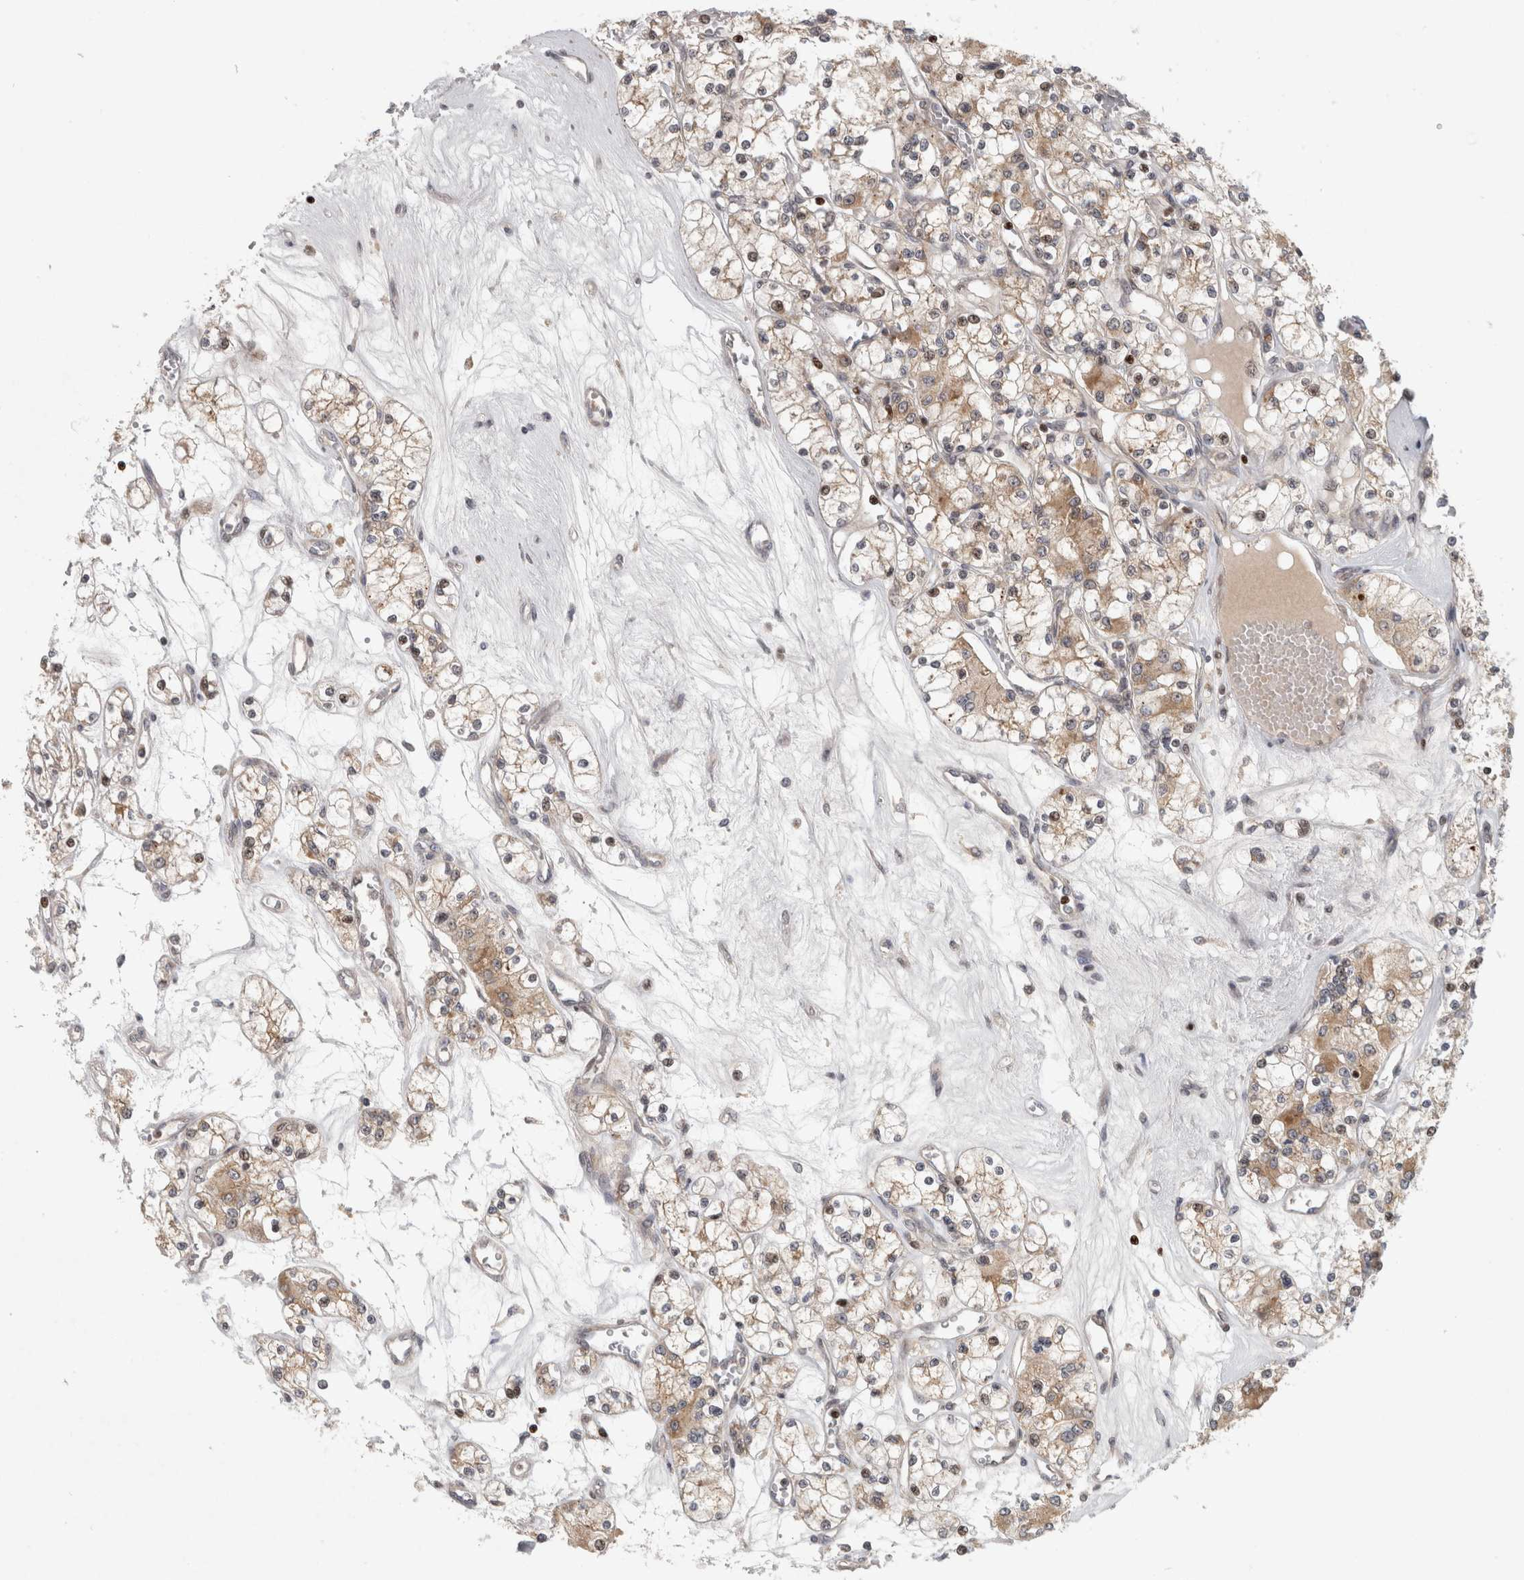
{"staining": {"intensity": "weak", "quantity": ">75%", "location": "cytoplasmic/membranous"}, "tissue": "renal cancer", "cell_type": "Tumor cells", "image_type": "cancer", "snomed": [{"axis": "morphology", "description": "Adenocarcinoma, NOS"}, {"axis": "topography", "description": "Kidney"}], "caption": "There is low levels of weak cytoplasmic/membranous expression in tumor cells of renal cancer (adenocarcinoma), as demonstrated by immunohistochemical staining (brown color).", "gene": "KDM8", "patient": {"sex": "female", "age": 59}}